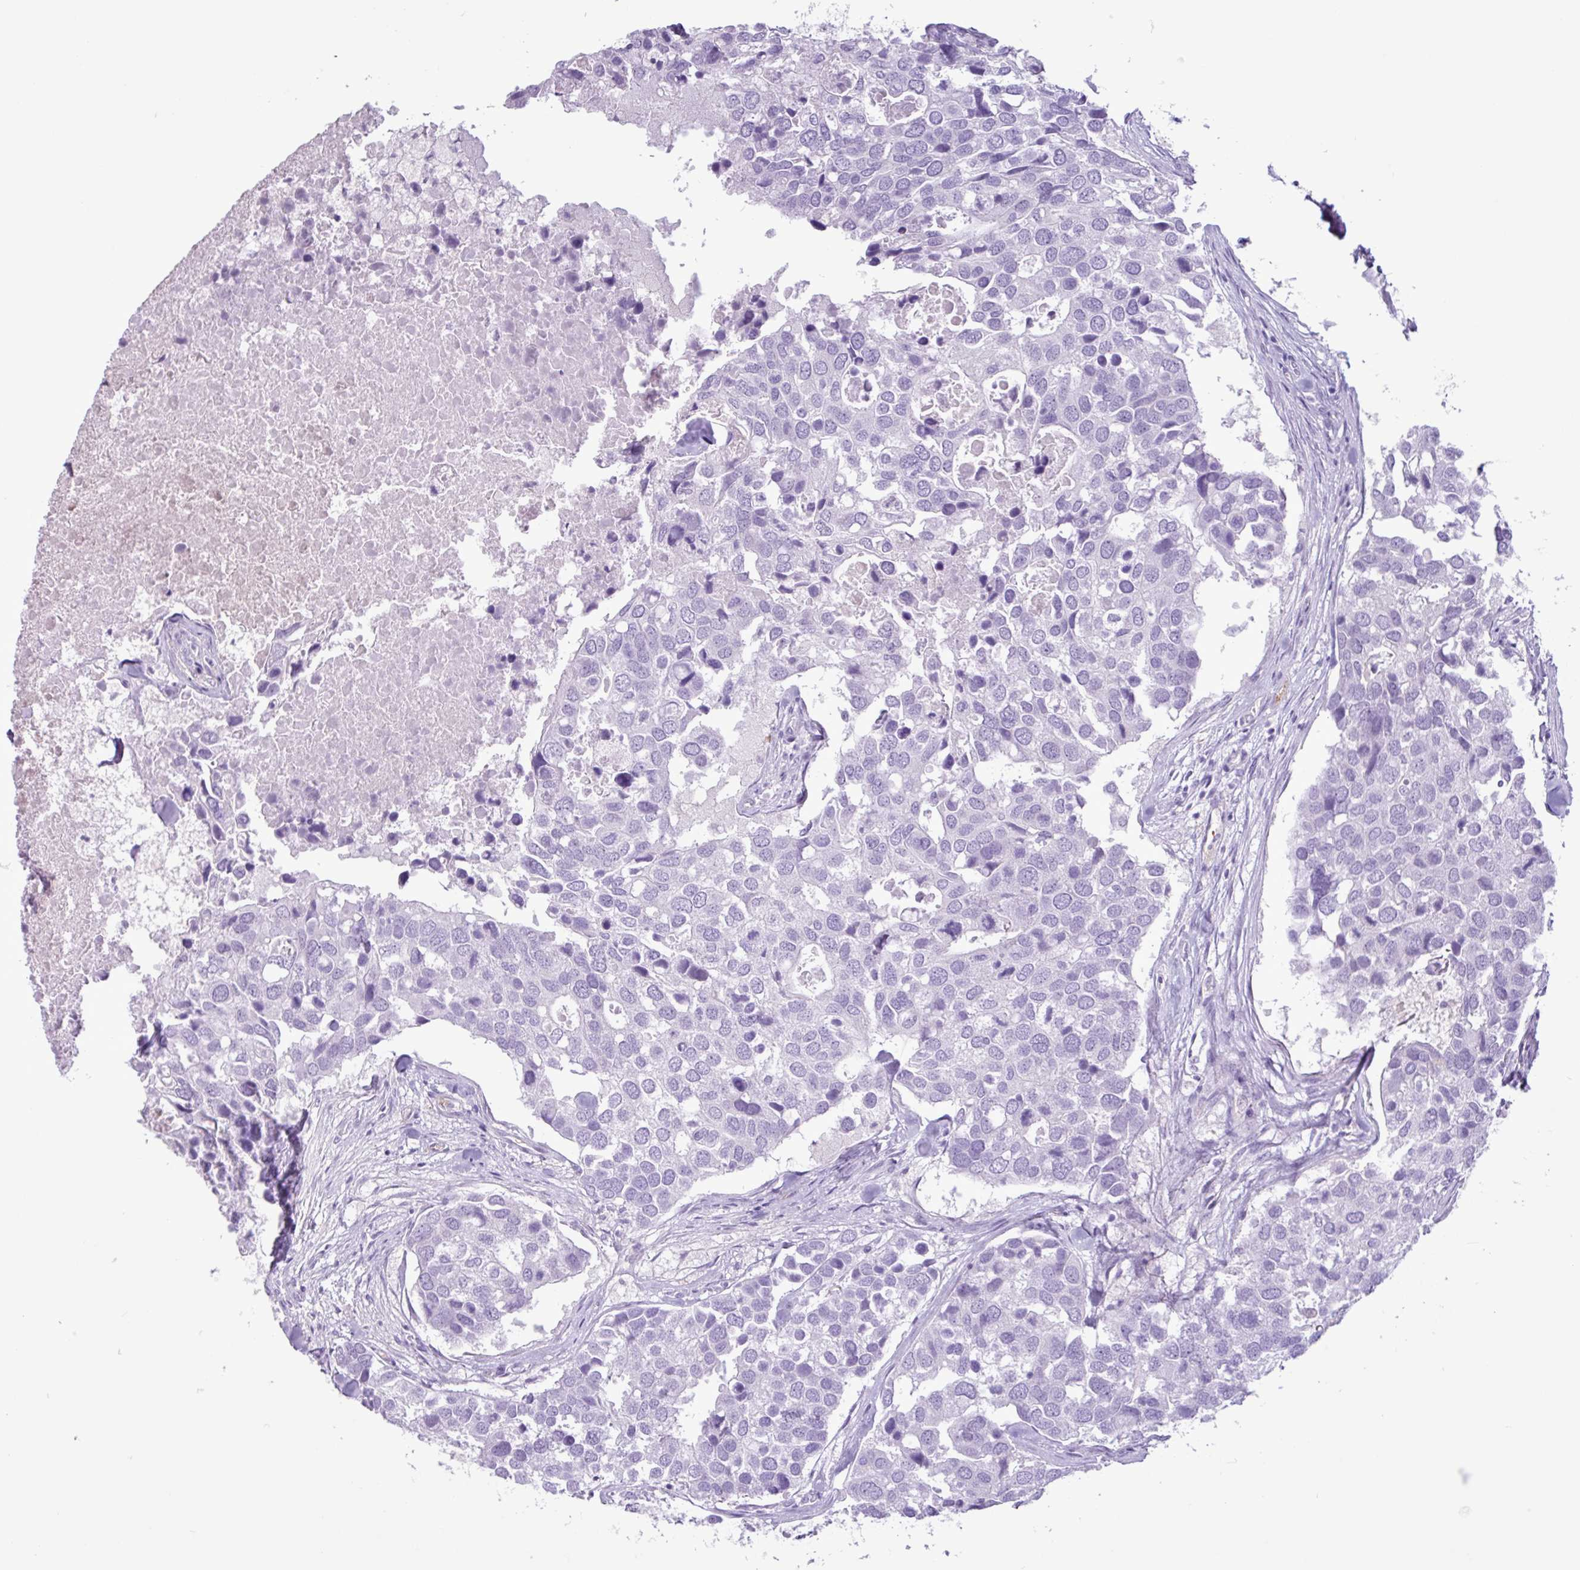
{"staining": {"intensity": "negative", "quantity": "none", "location": "none"}, "tissue": "breast cancer", "cell_type": "Tumor cells", "image_type": "cancer", "snomed": [{"axis": "morphology", "description": "Duct carcinoma"}, {"axis": "topography", "description": "Breast"}], "caption": "The histopathology image reveals no significant expression in tumor cells of breast cancer.", "gene": "TMEM178A", "patient": {"sex": "female", "age": 83}}